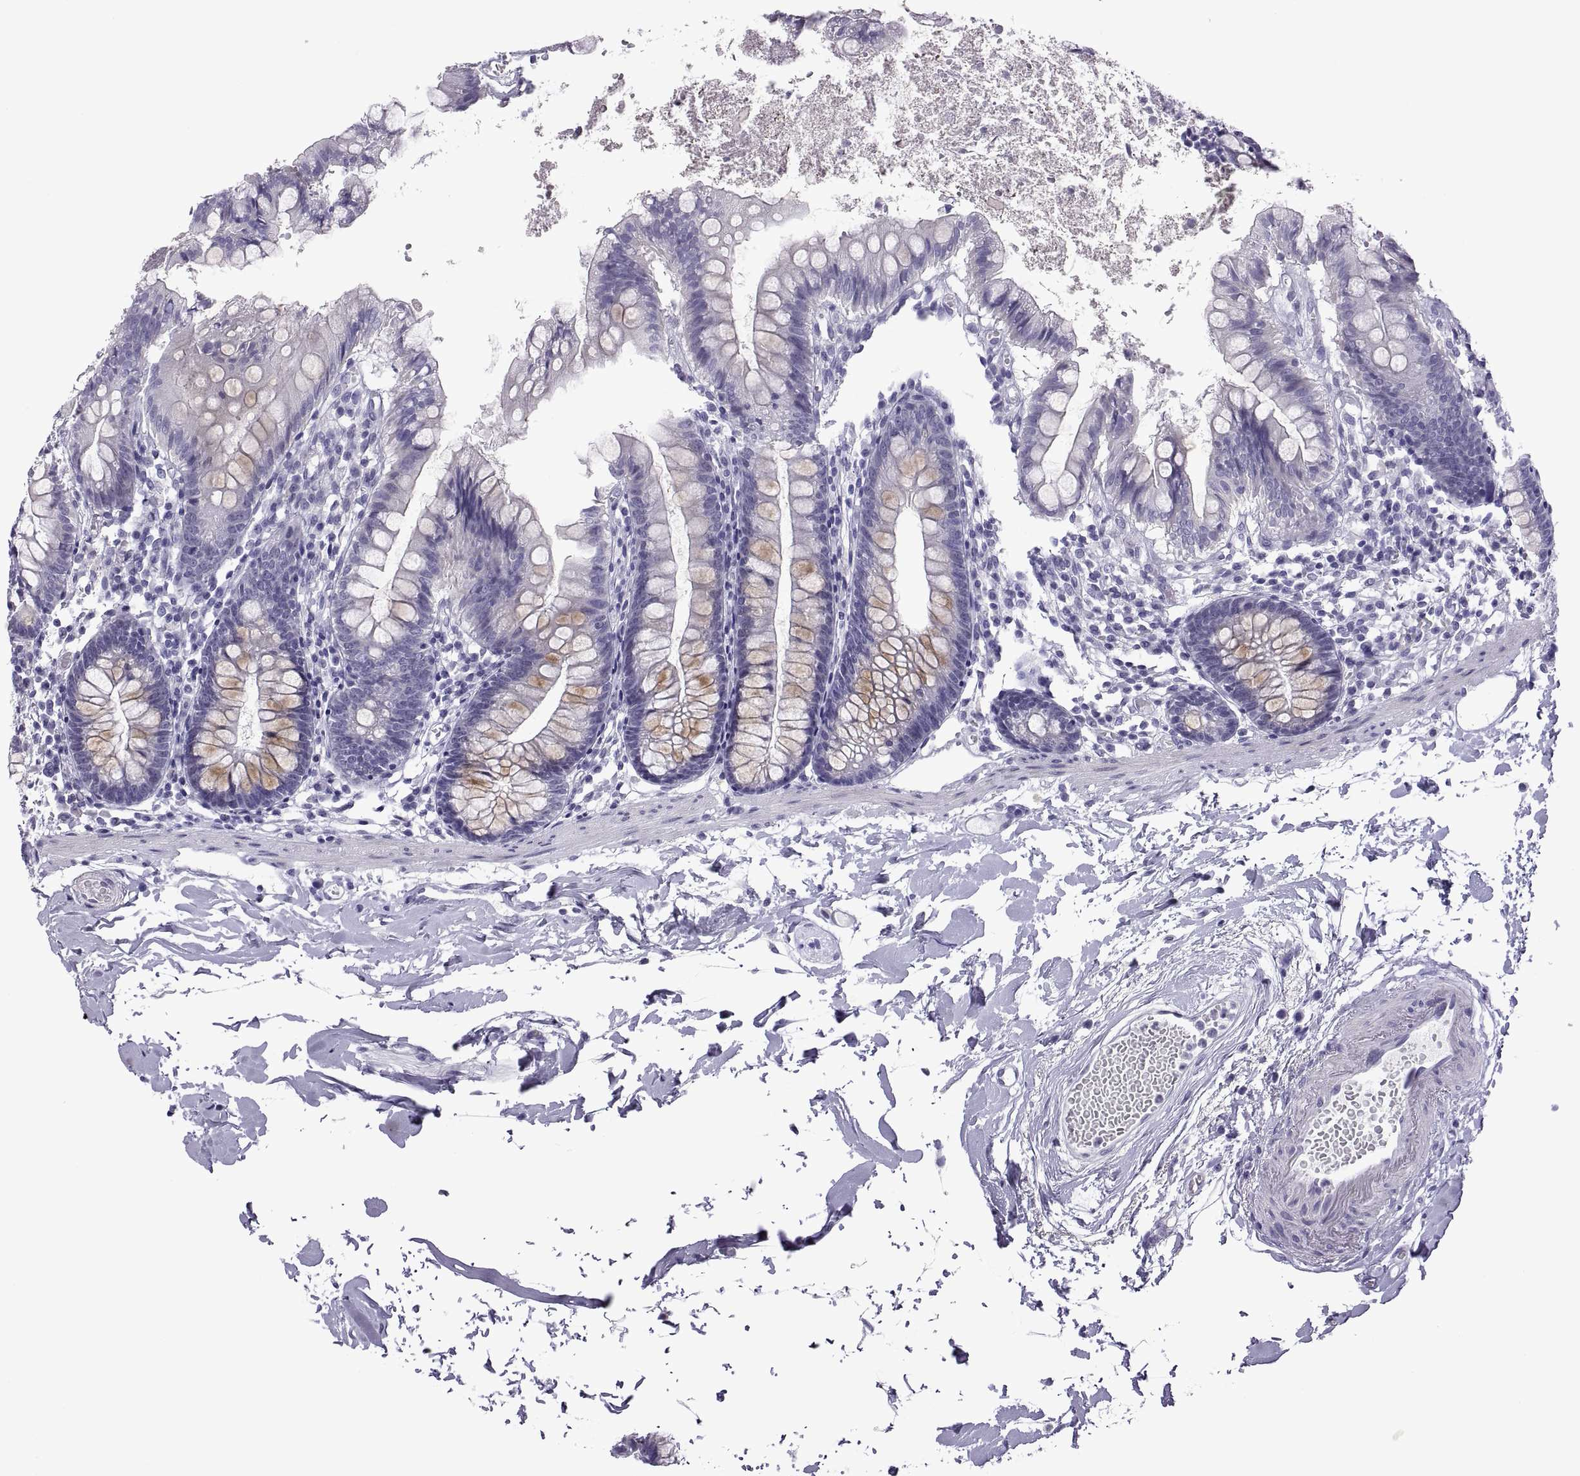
{"staining": {"intensity": "negative", "quantity": "none", "location": "none"}, "tissue": "small intestine", "cell_type": "Glandular cells", "image_type": "normal", "snomed": [{"axis": "morphology", "description": "Normal tissue, NOS"}, {"axis": "topography", "description": "Small intestine"}], "caption": "Human small intestine stained for a protein using immunohistochemistry (IHC) displays no expression in glandular cells.", "gene": "C3orf22", "patient": {"sex": "female", "age": 90}}